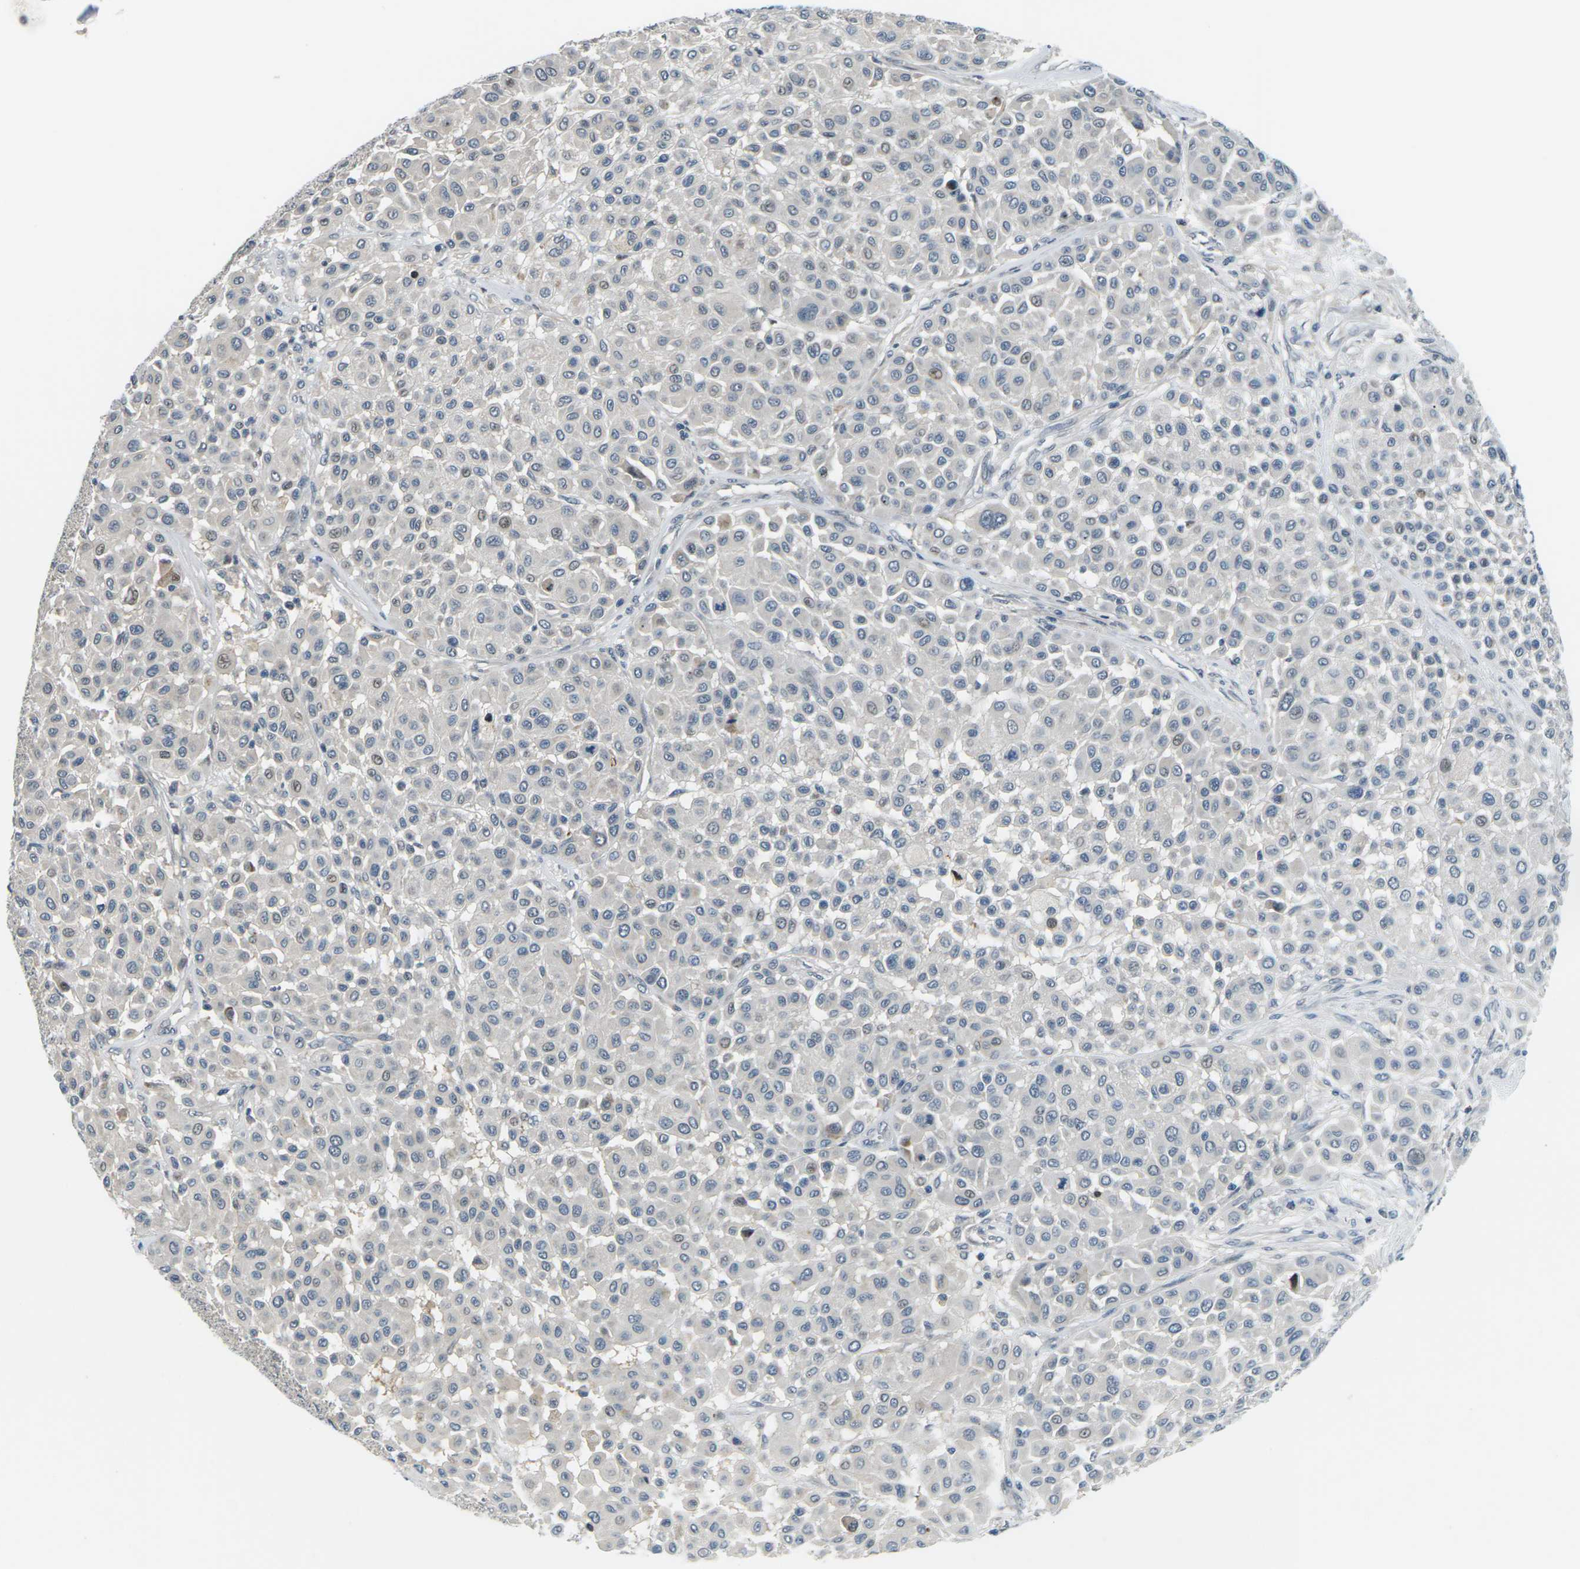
{"staining": {"intensity": "negative", "quantity": "none", "location": "none"}, "tissue": "melanoma", "cell_type": "Tumor cells", "image_type": "cancer", "snomed": [{"axis": "morphology", "description": "Malignant melanoma, Metastatic site"}, {"axis": "topography", "description": "Soft tissue"}], "caption": "Immunohistochemistry of human melanoma exhibits no staining in tumor cells. (Brightfield microscopy of DAB (3,3'-diaminobenzidine) IHC at high magnification).", "gene": "SLC13A3", "patient": {"sex": "male", "age": 41}}